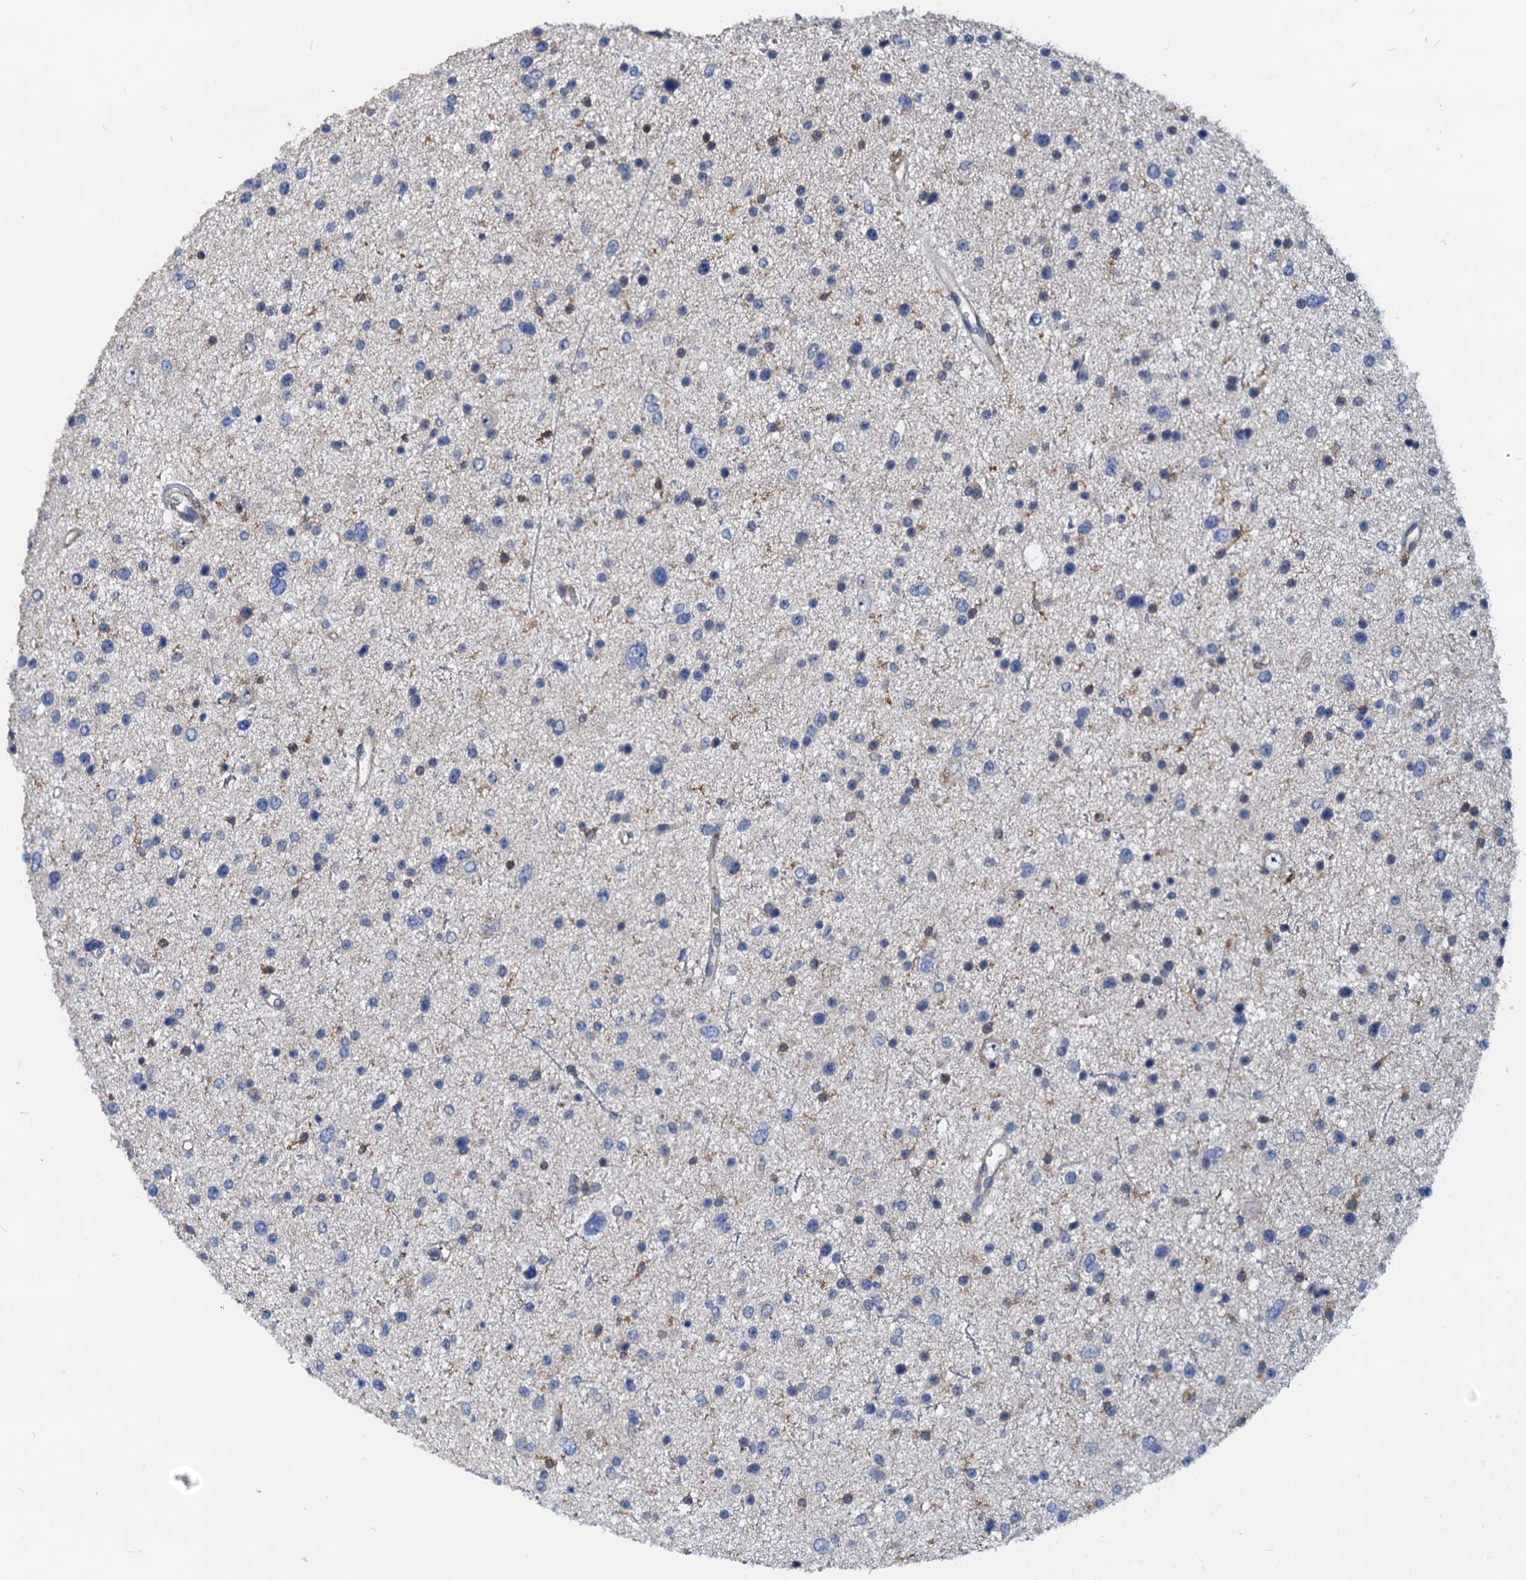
{"staining": {"intensity": "negative", "quantity": "none", "location": "none"}, "tissue": "glioma", "cell_type": "Tumor cells", "image_type": "cancer", "snomed": [{"axis": "morphology", "description": "Glioma, malignant, Low grade"}, {"axis": "topography", "description": "Brain"}], "caption": "Human glioma stained for a protein using immunohistochemistry reveals no expression in tumor cells.", "gene": "LCP2", "patient": {"sex": "female", "age": 37}}